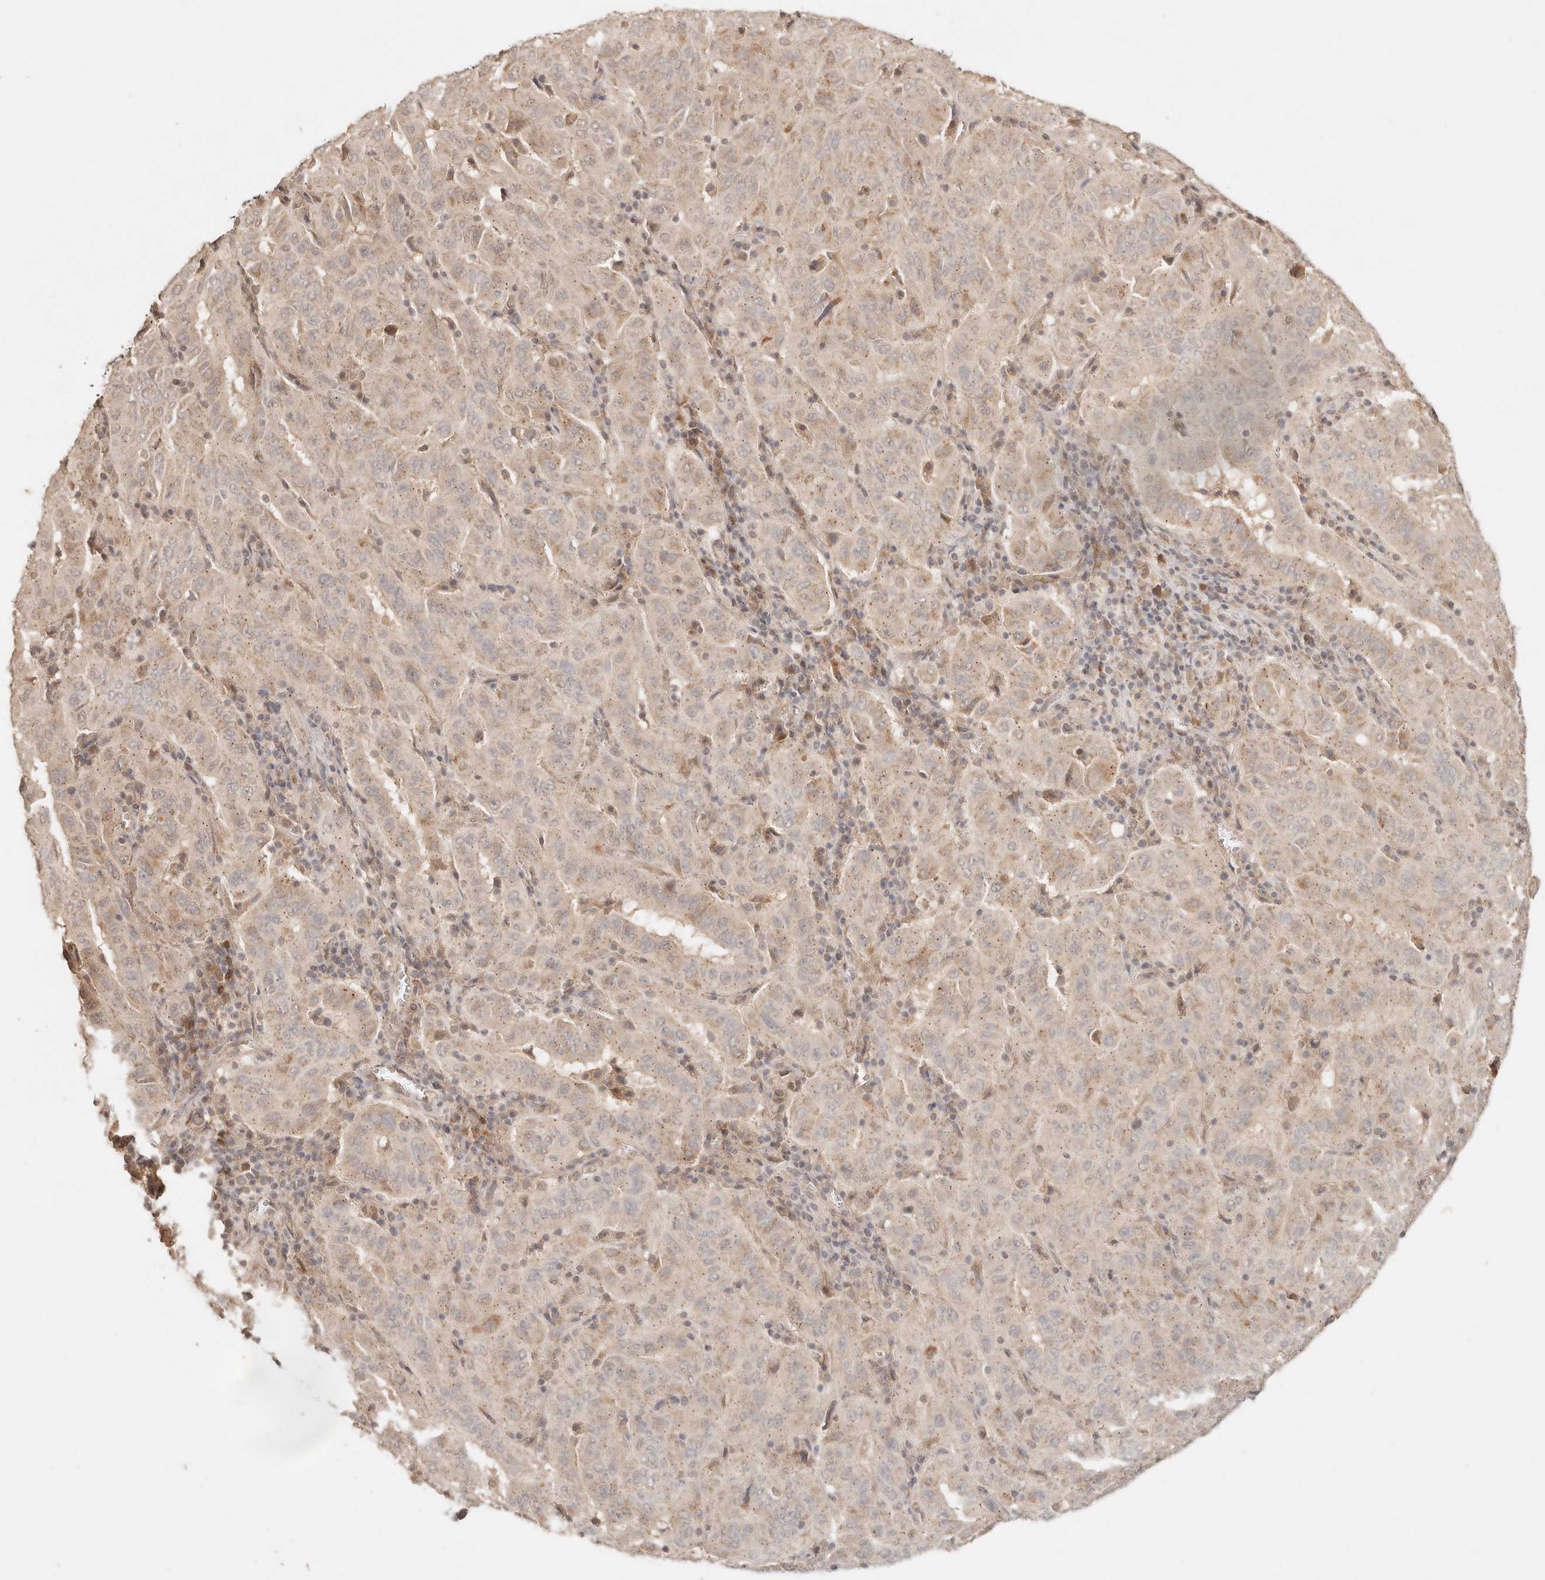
{"staining": {"intensity": "weak", "quantity": ">75%", "location": "cytoplasmic/membranous"}, "tissue": "pancreatic cancer", "cell_type": "Tumor cells", "image_type": "cancer", "snomed": [{"axis": "morphology", "description": "Adenocarcinoma, NOS"}, {"axis": "topography", "description": "Pancreas"}], "caption": "Immunohistochemical staining of human adenocarcinoma (pancreatic) shows weak cytoplasmic/membranous protein staining in approximately >75% of tumor cells.", "gene": "LMO4", "patient": {"sex": "male", "age": 63}}